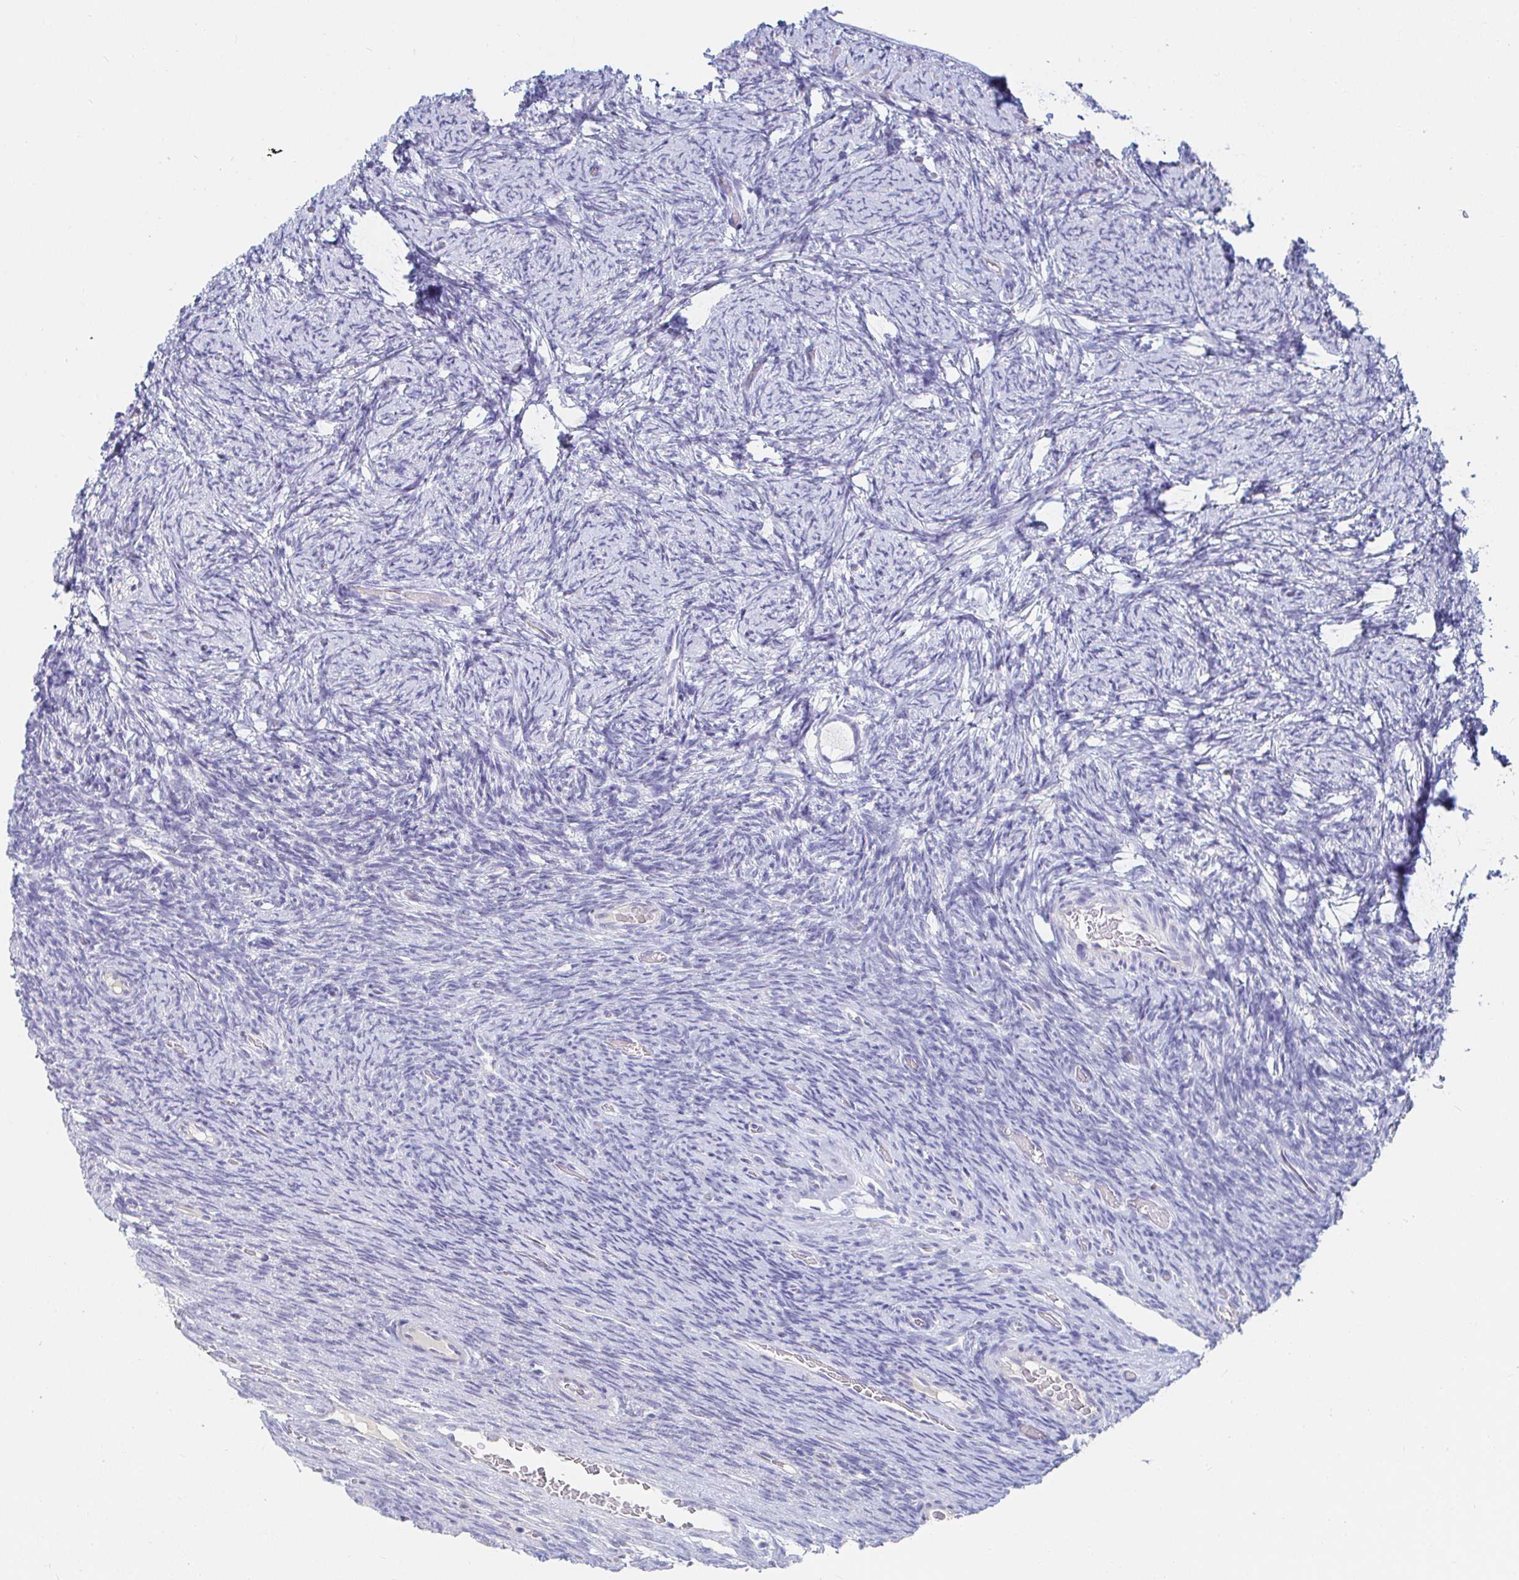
{"staining": {"intensity": "negative", "quantity": "none", "location": "none"}, "tissue": "ovary", "cell_type": "Follicle cells", "image_type": "normal", "snomed": [{"axis": "morphology", "description": "Normal tissue, NOS"}, {"axis": "topography", "description": "Ovary"}], "caption": "High power microscopy micrograph of an immunohistochemistry image of unremarkable ovary, revealing no significant expression in follicle cells.", "gene": "PDE6B", "patient": {"sex": "female", "age": 34}}